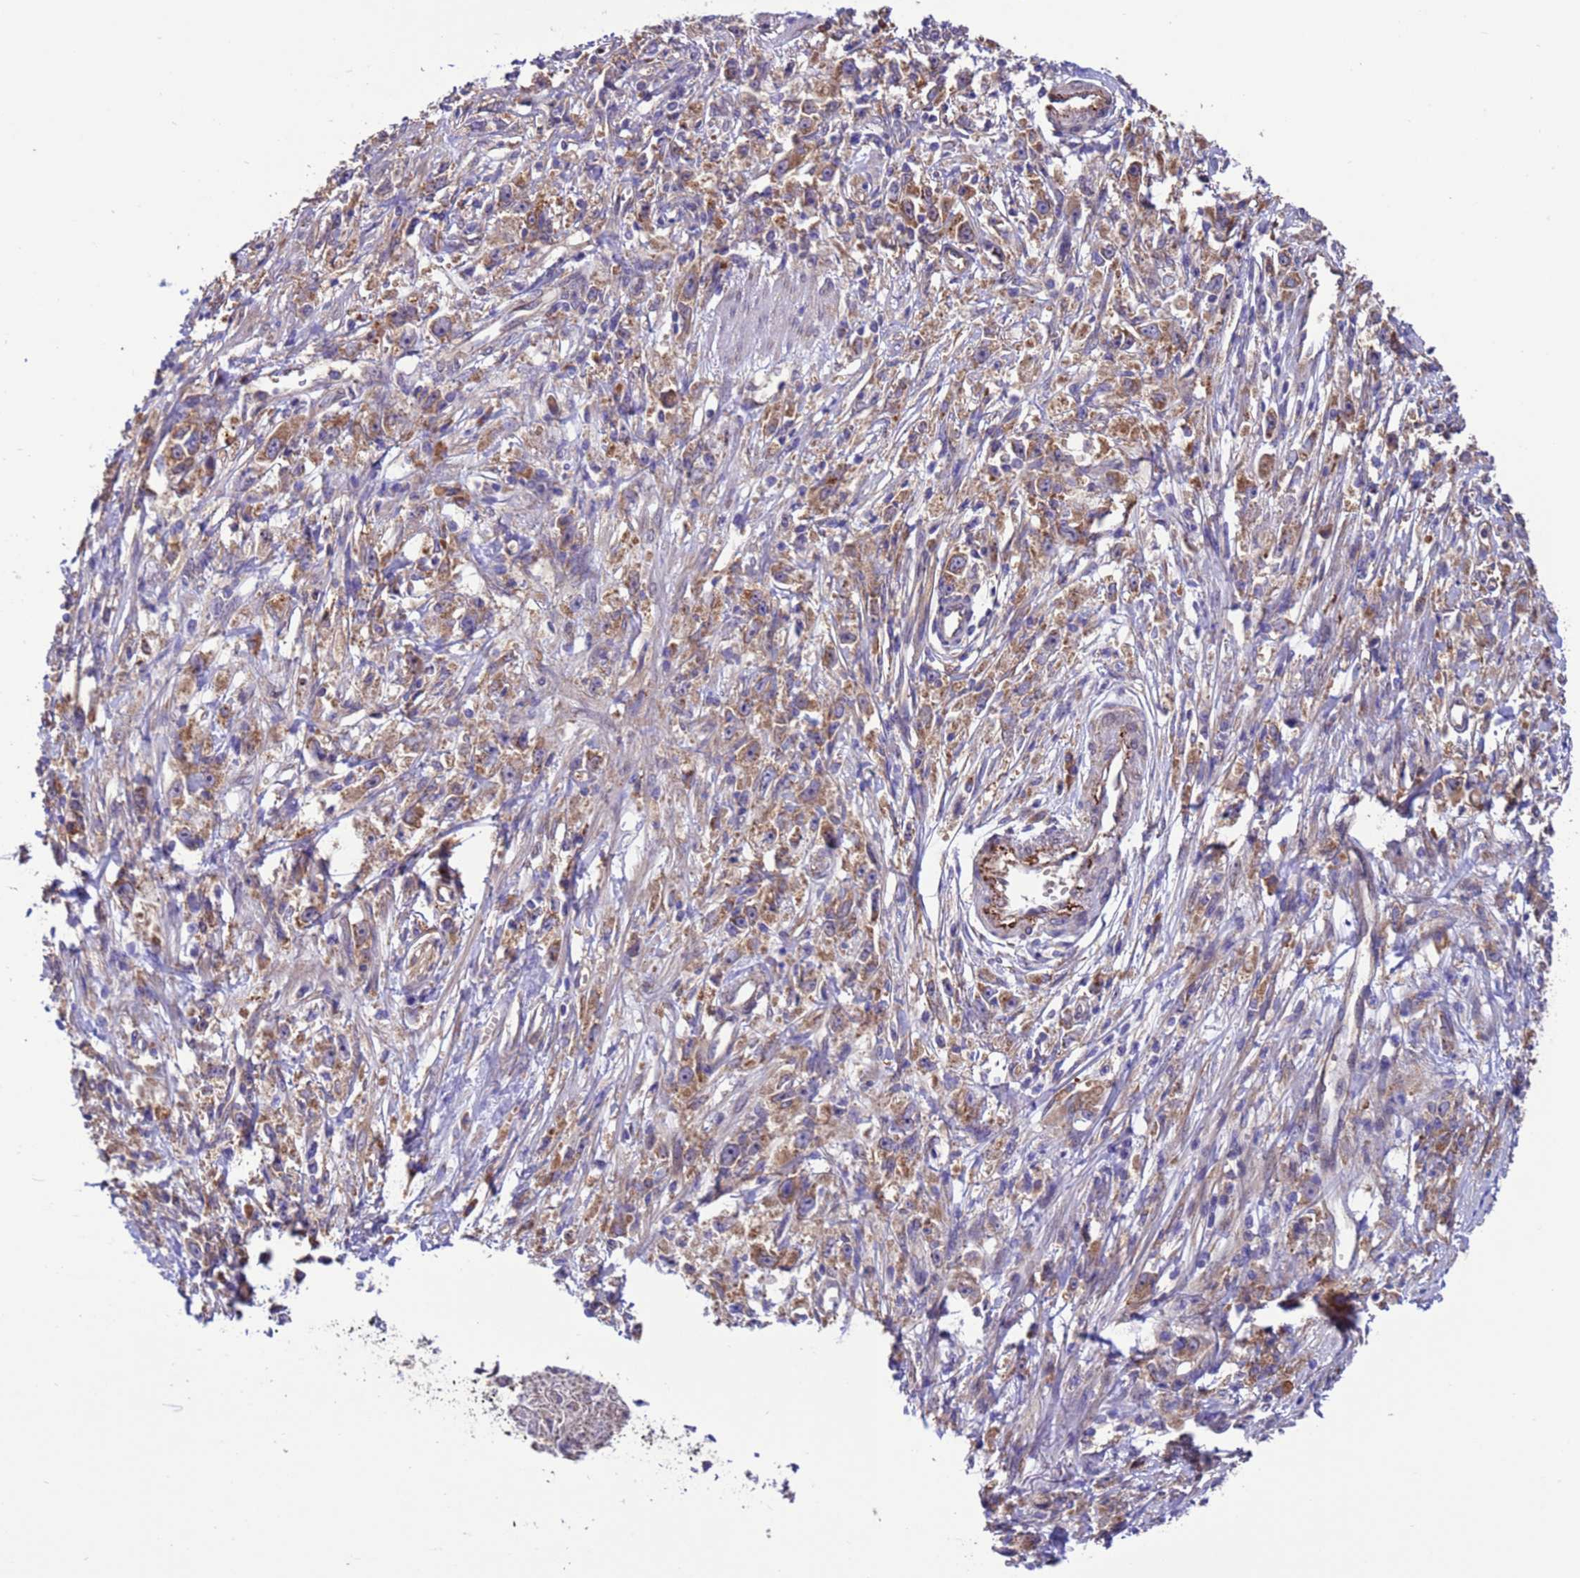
{"staining": {"intensity": "moderate", "quantity": ">75%", "location": "cytoplasmic/membranous"}, "tissue": "stomach cancer", "cell_type": "Tumor cells", "image_type": "cancer", "snomed": [{"axis": "morphology", "description": "Adenocarcinoma, NOS"}, {"axis": "topography", "description": "Stomach"}], "caption": "Protein expression analysis of human adenocarcinoma (stomach) reveals moderate cytoplasmic/membranous expression in approximately >75% of tumor cells. (Stains: DAB (3,3'-diaminobenzidine) in brown, nuclei in blue, Microscopy: brightfield microscopy at high magnification).", "gene": "ARHGAP12", "patient": {"sex": "female", "age": 59}}